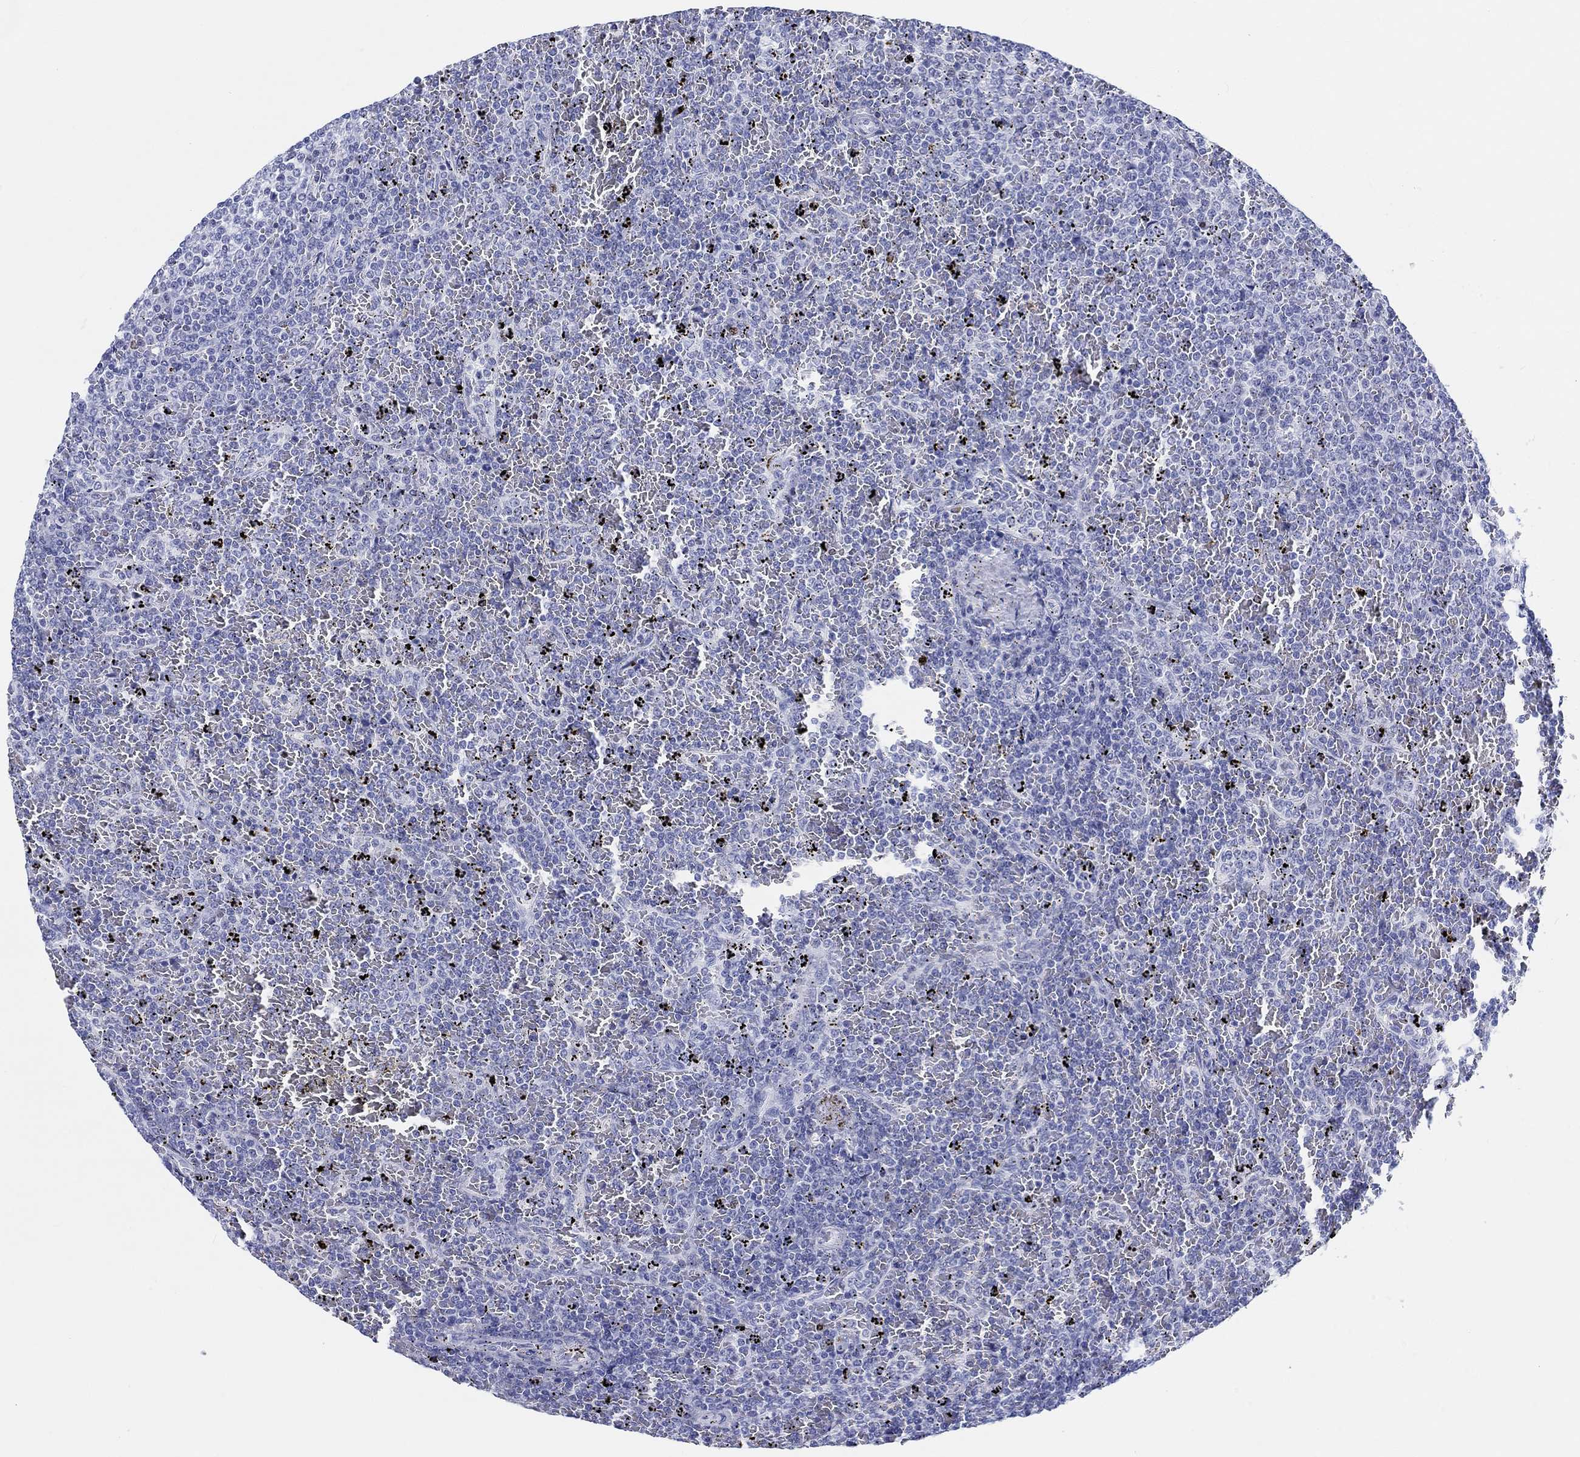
{"staining": {"intensity": "negative", "quantity": "none", "location": "none"}, "tissue": "lymphoma", "cell_type": "Tumor cells", "image_type": "cancer", "snomed": [{"axis": "morphology", "description": "Malignant lymphoma, non-Hodgkin's type, Low grade"}, {"axis": "topography", "description": "Spleen"}], "caption": "DAB immunohistochemical staining of lymphoma reveals no significant expression in tumor cells.", "gene": "H1-1", "patient": {"sex": "female", "age": 77}}